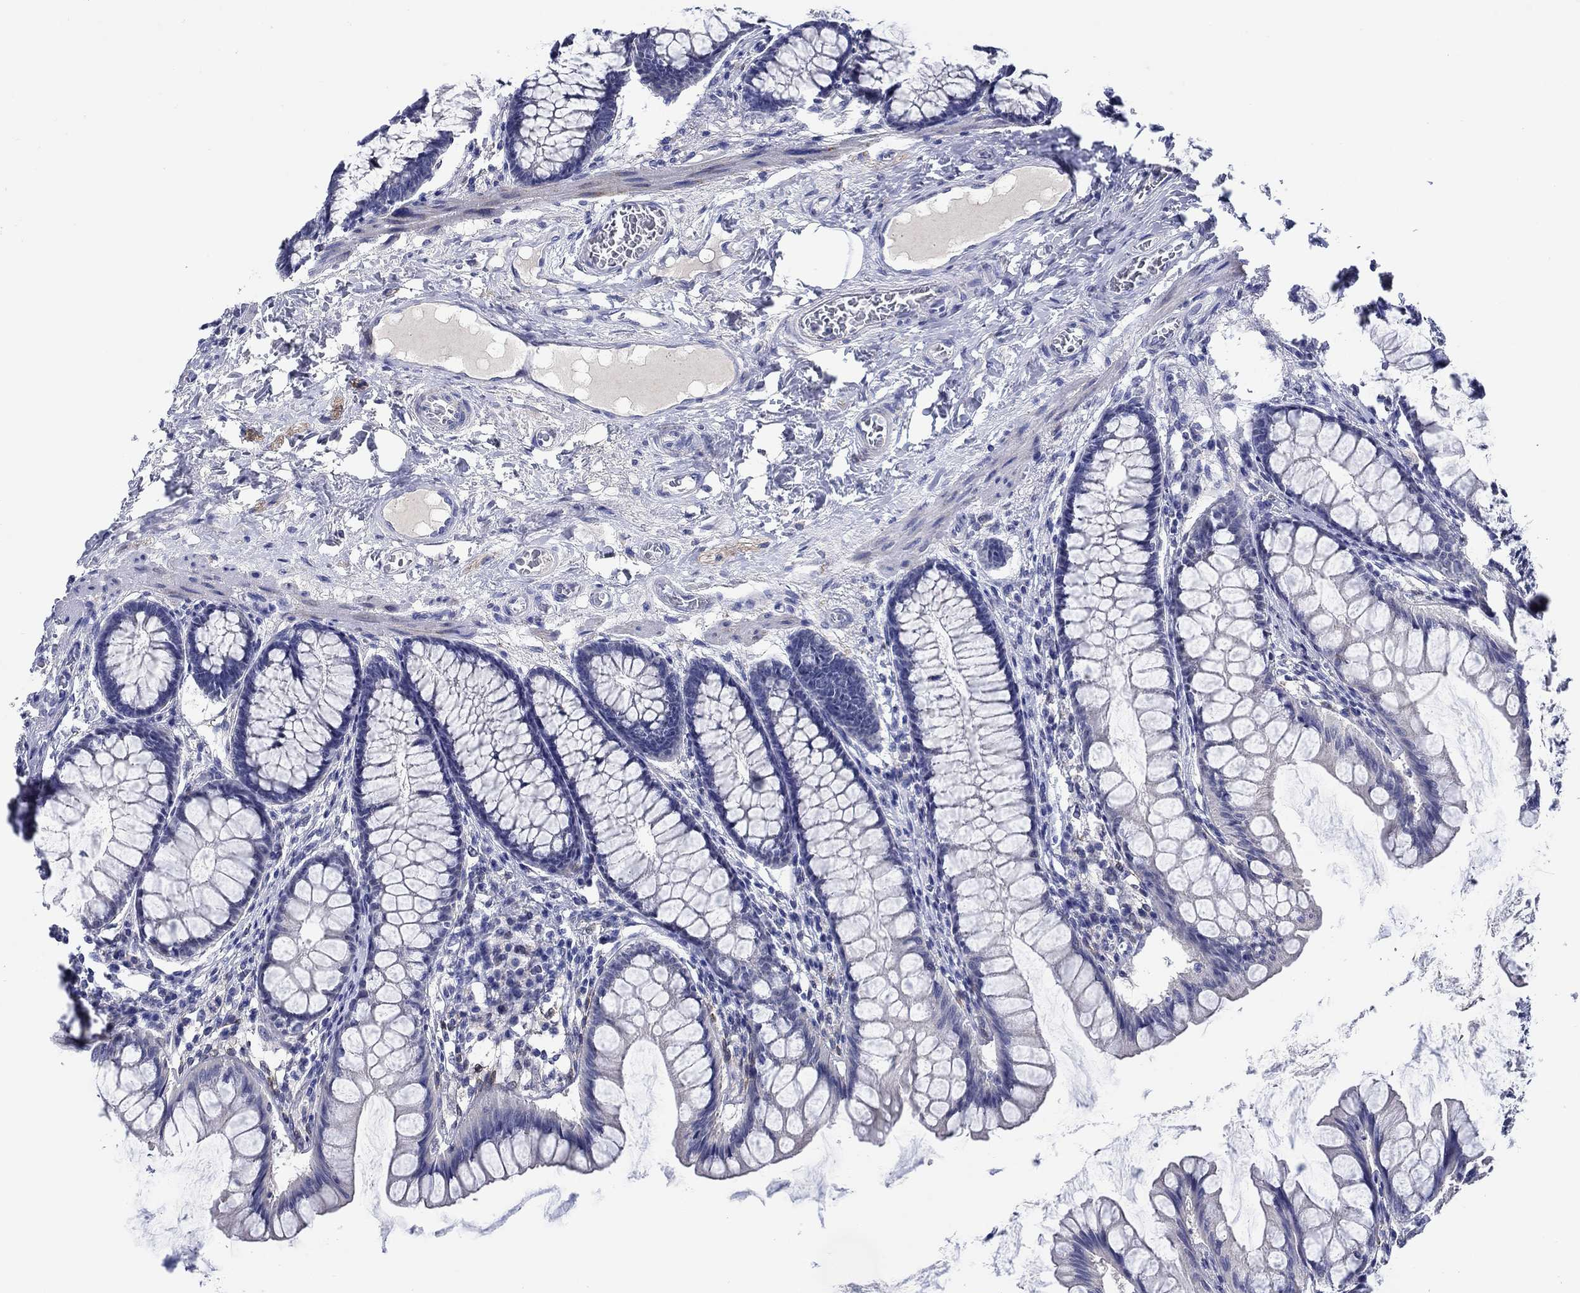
{"staining": {"intensity": "negative", "quantity": "none", "location": "none"}, "tissue": "colon", "cell_type": "Endothelial cells", "image_type": "normal", "snomed": [{"axis": "morphology", "description": "Normal tissue, NOS"}, {"axis": "topography", "description": "Colon"}], "caption": "Colon was stained to show a protein in brown. There is no significant expression in endothelial cells. The staining was performed using DAB (3,3'-diaminobenzidine) to visualize the protein expression in brown, while the nuclei were stained in blue with hematoxylin (Magnification: 20x).", "gene": "MC2R", "patient": {"sex": "female", "age": 65}}